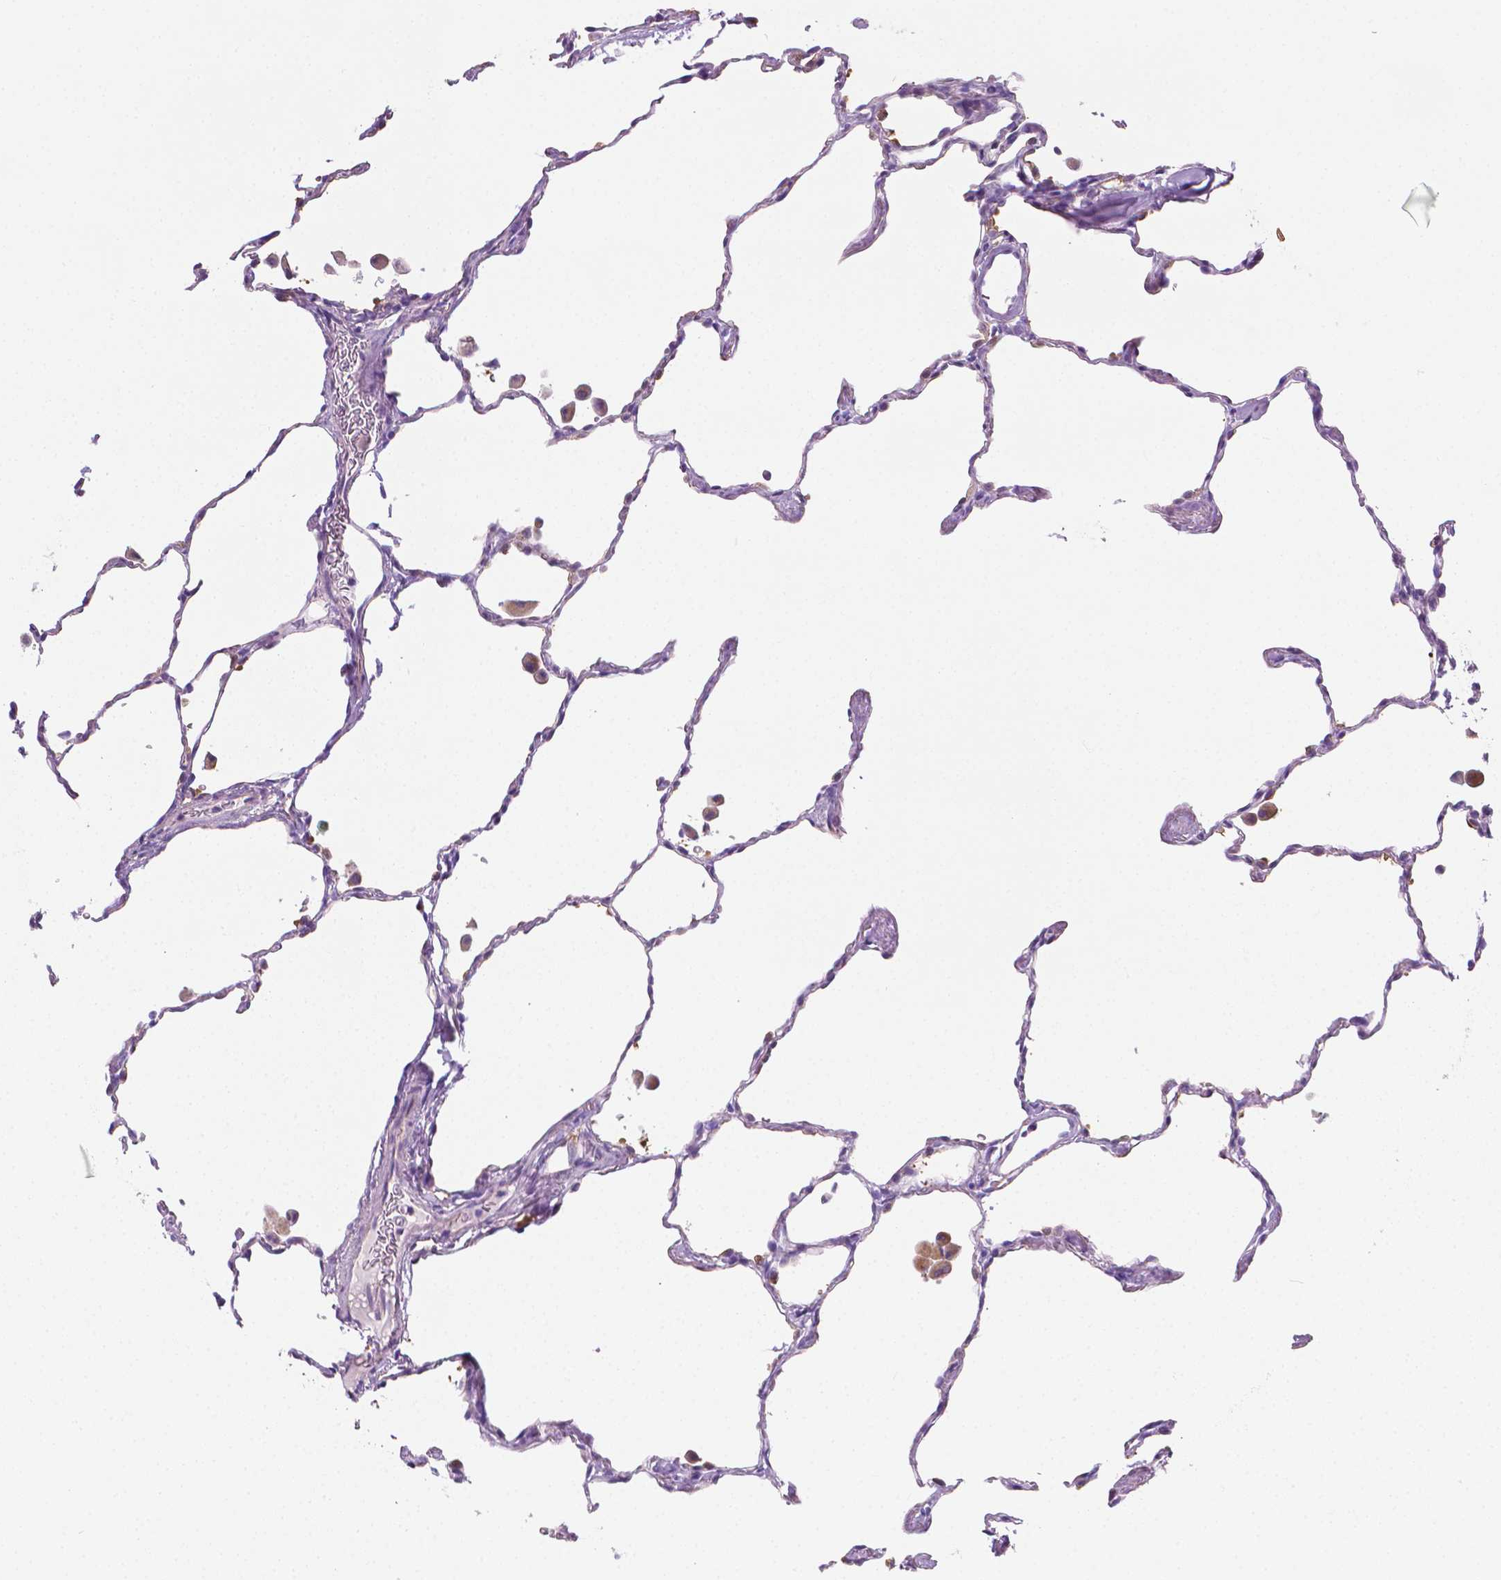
{"staining": {"intensity": "negative", "quantity": "none", "location": "none"}, "tissue": "lung", "cell_type": "Alveolar cells", "image_type": "normal", "snomed": [{"axis": "morphology", "description": "Normal tissue, NOS"}, {"axis": "topography", "description": "Lung"}], "caption": "Protein analysis of unremarkable lung shows no significant staining in alveolar cells.", "gene": "EPPK1", "patient": {"sex": "female", "age": 47}}